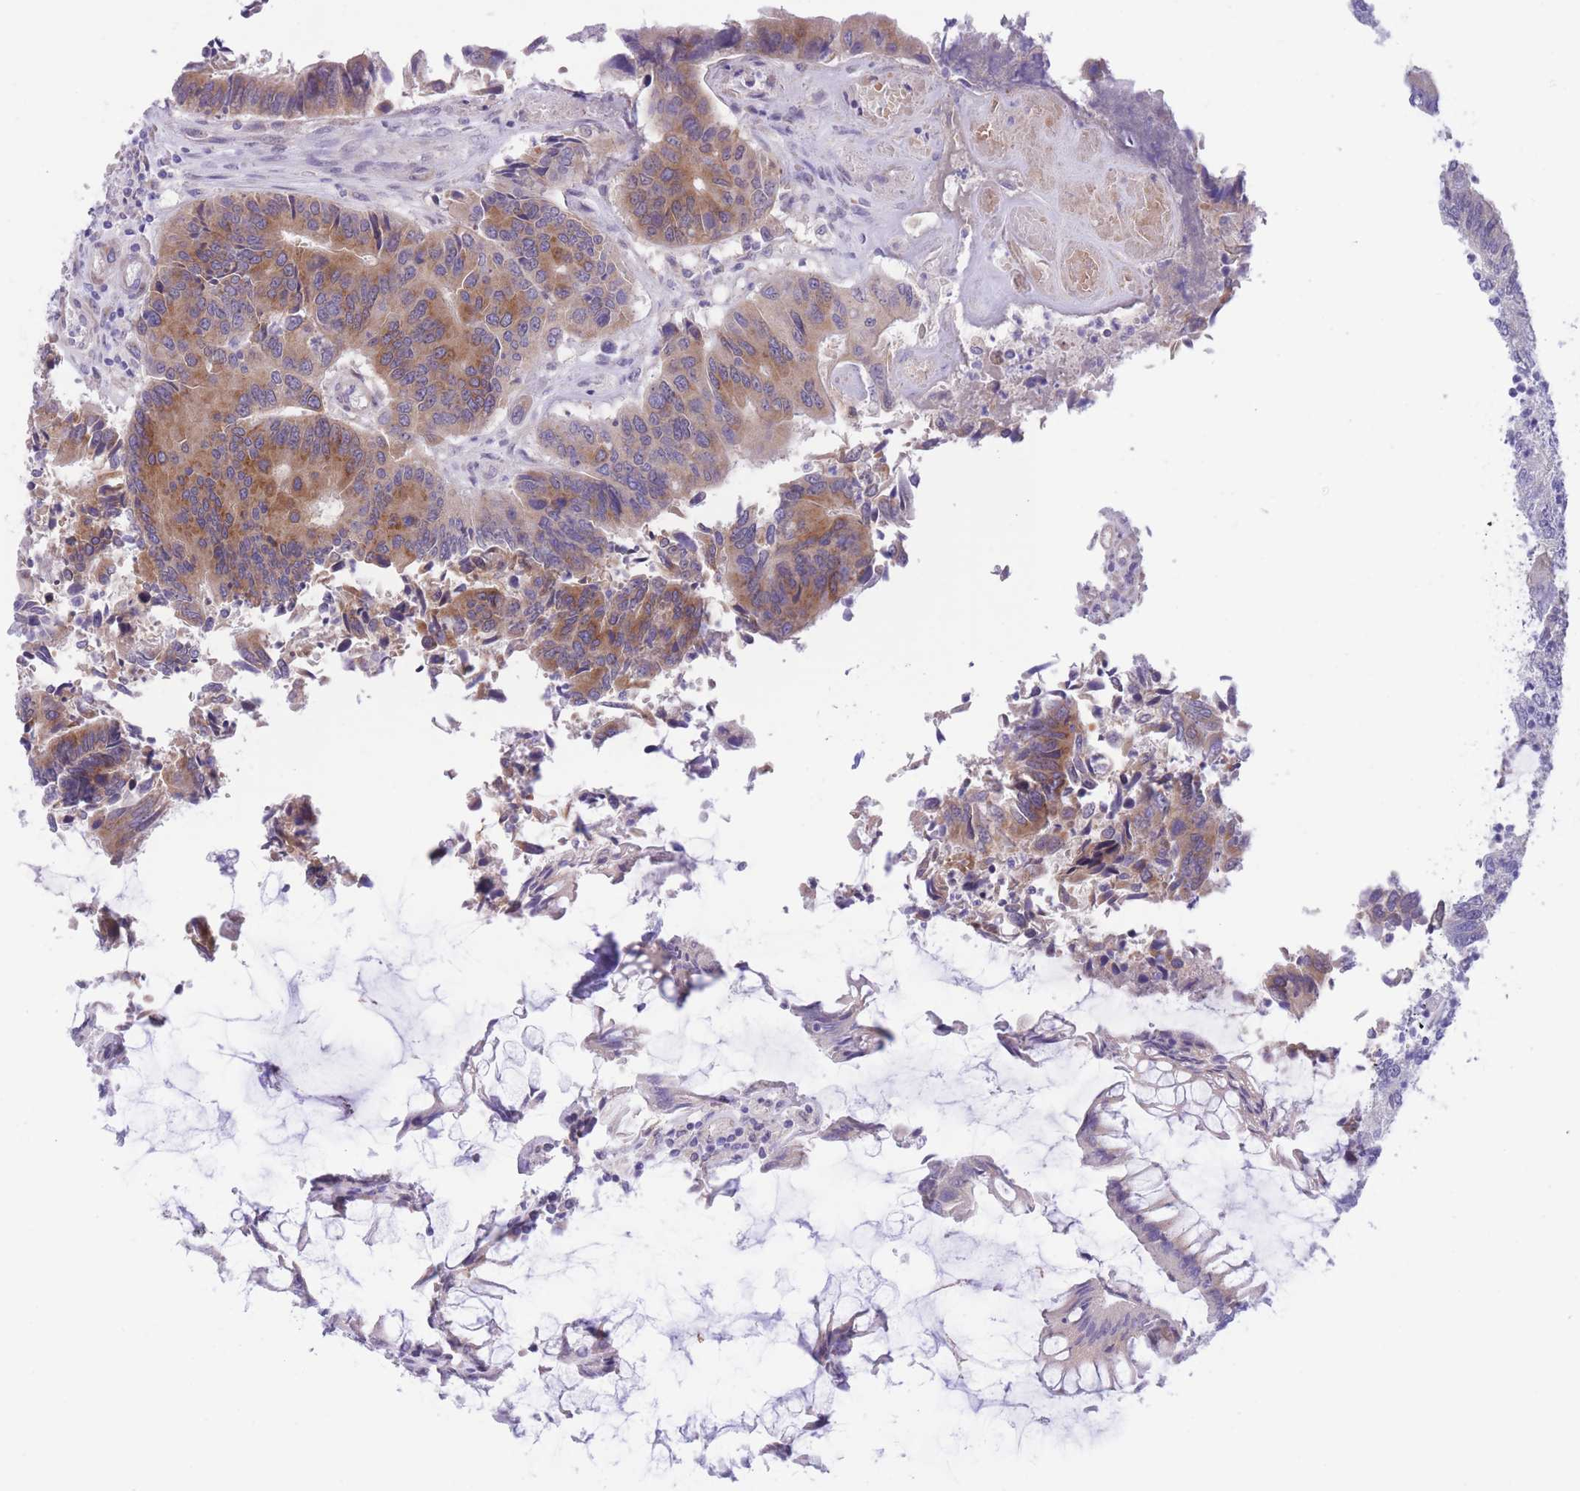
{"staining": {"intensity": "moderate", "quantity": ">75%", "location": "cytoplasmic/membranous"}, "tissue": "colorectal cancer", "cell_type": "Tumor cells", "image_type": "cancer", "snomed": [{"axis": "morphology", "description": "Adenocarcinoma, NOS"}, {"axis": "topography", "description": "Colon"}], "caption": "Protein analysis of colorectal cancer tissue displays moderate cytoplasmic/membranous expression in approximately >75% of tumor cells.", "gene": "WWOX", "patient": {"sex": "female", "age": 67}}